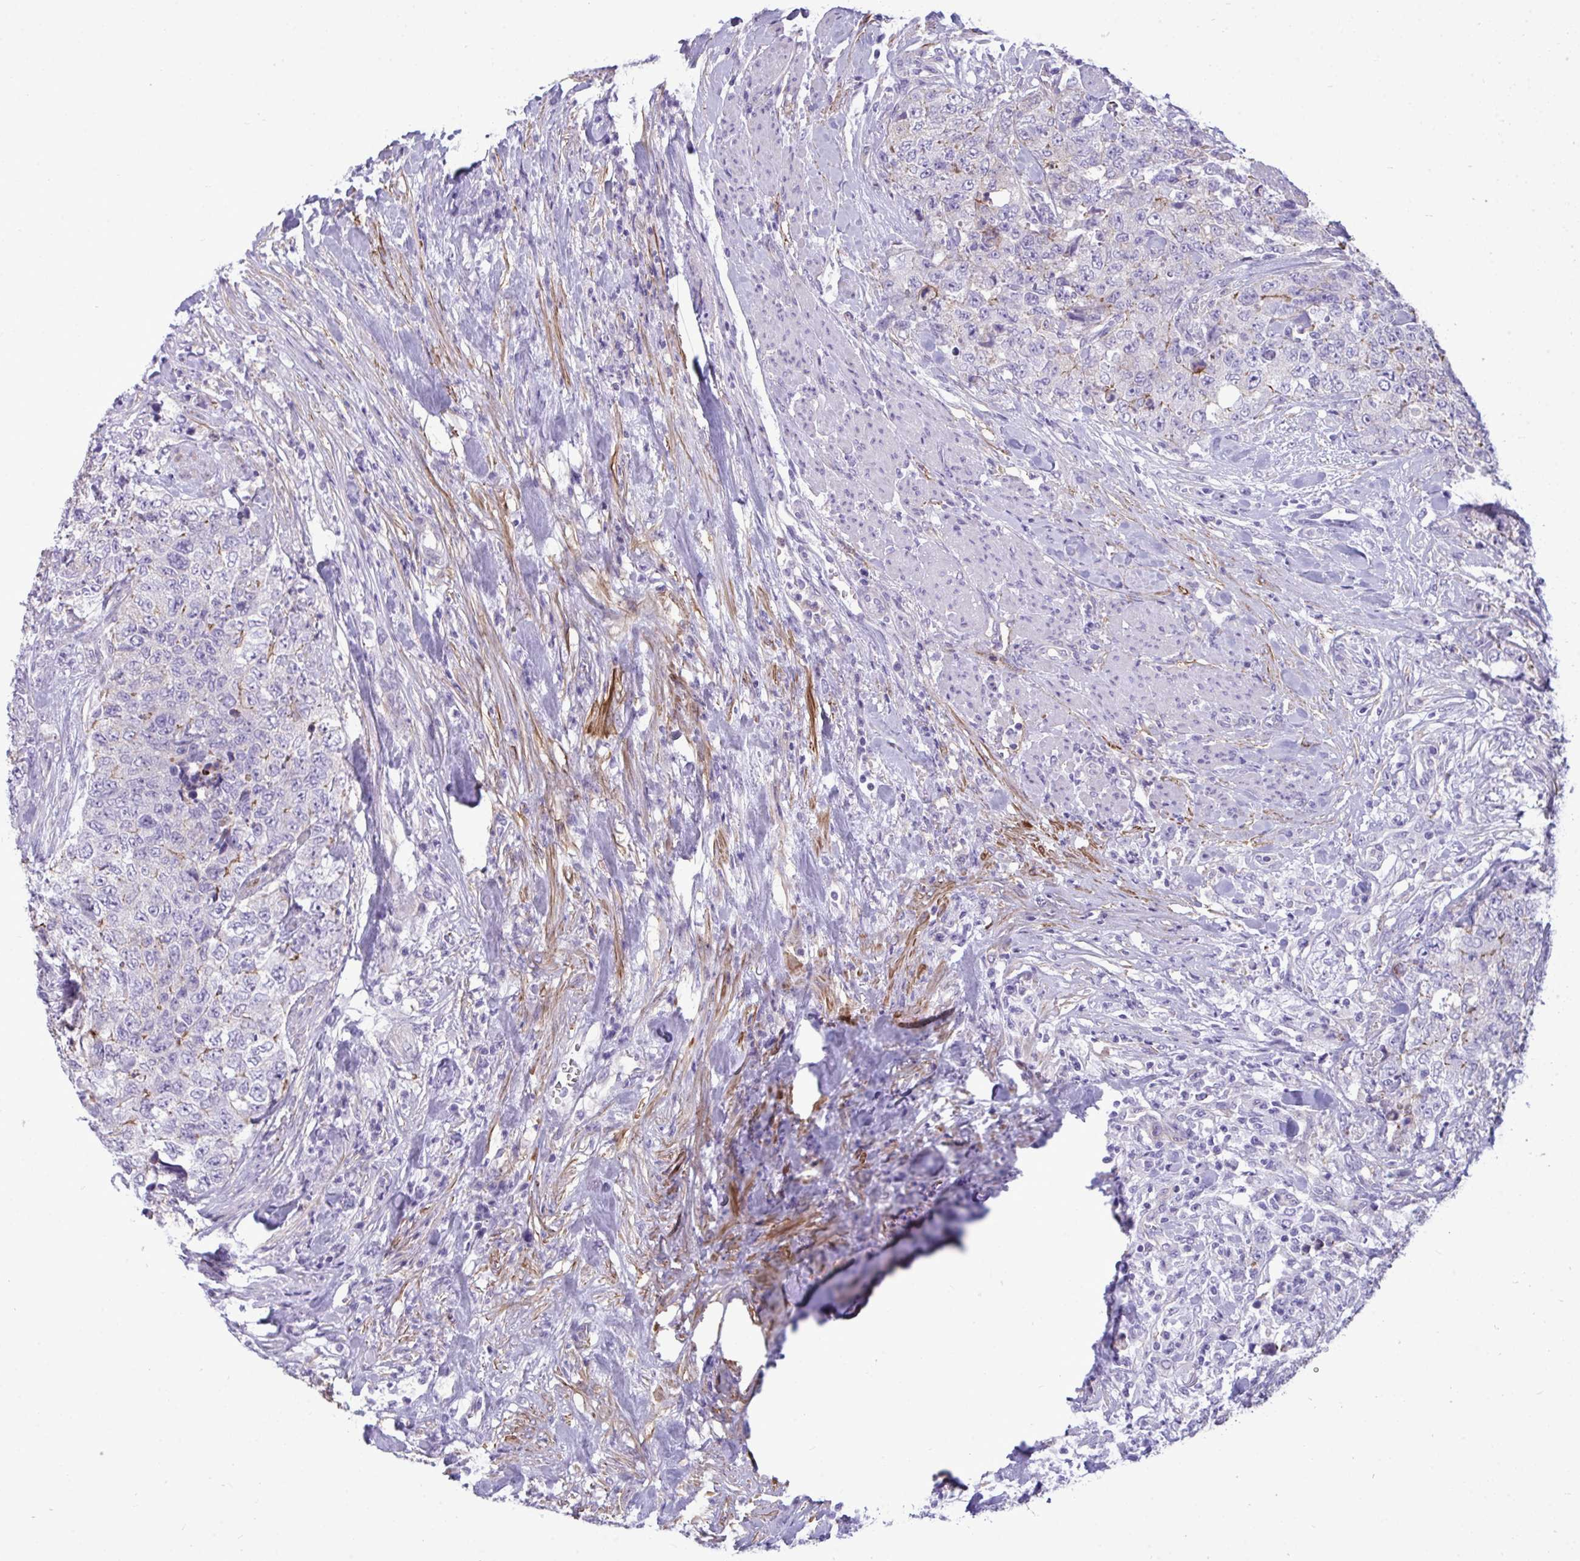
{"staining": {"intensity": "negative", "quantity": "none", "location": "none"}, "tissue": "urothelial cancer", "cell_type": "Tumor cells", "image_type": "cancer", "snomed": [{"axis": "morphology", "description": "Urothelial carcinoma, High grade"}, {"axis": "topography", "description": "Urinary bladder"}], "caption": "Immunohistochemistry (IHC) of human high-grade urothelial carcinoma displays no expression in tumor cells.", "gene": "MYH10", "patient": {"sex": "female", "age": 78}}